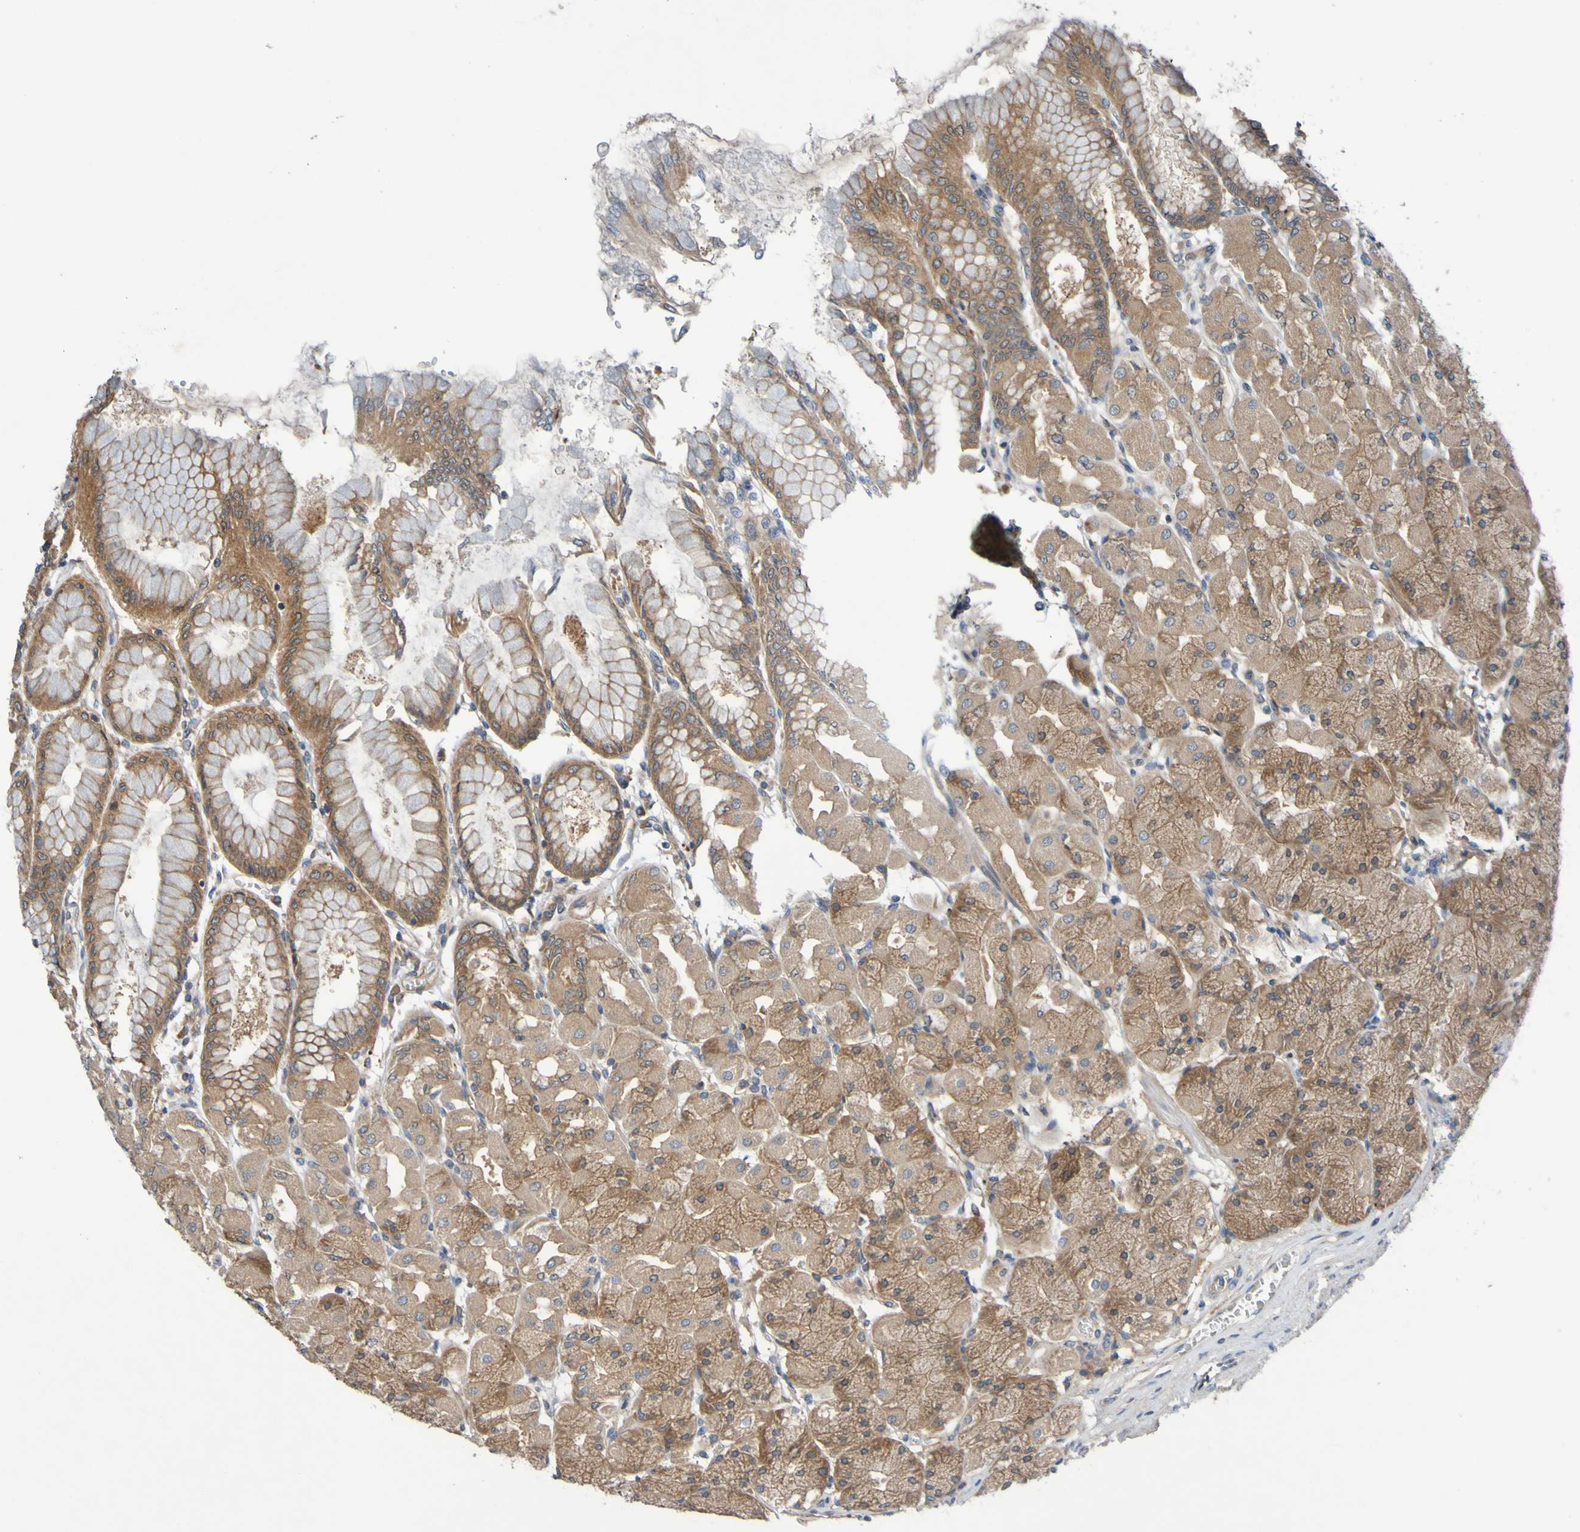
{"staining": {"intensity": "moderate", "quantity": ">75%", "location": "cytoplasmic/membranous"}, "tissue": "stomach", "cell_type": "Glandular cells", "image_type": "normal", "snomed": [{"axis": "morphology", "description": "Normal tissue, NOS"}, {"axis": "topography", "description": "Stomach, upper"}], "caption": "Protein analysis of unremarkable stomach shows moderate cytoplasmic/membranous staining in about >75% of glandular cells.", "gene": "SDK1", "patient": {"sex": "female", "age": 56}}